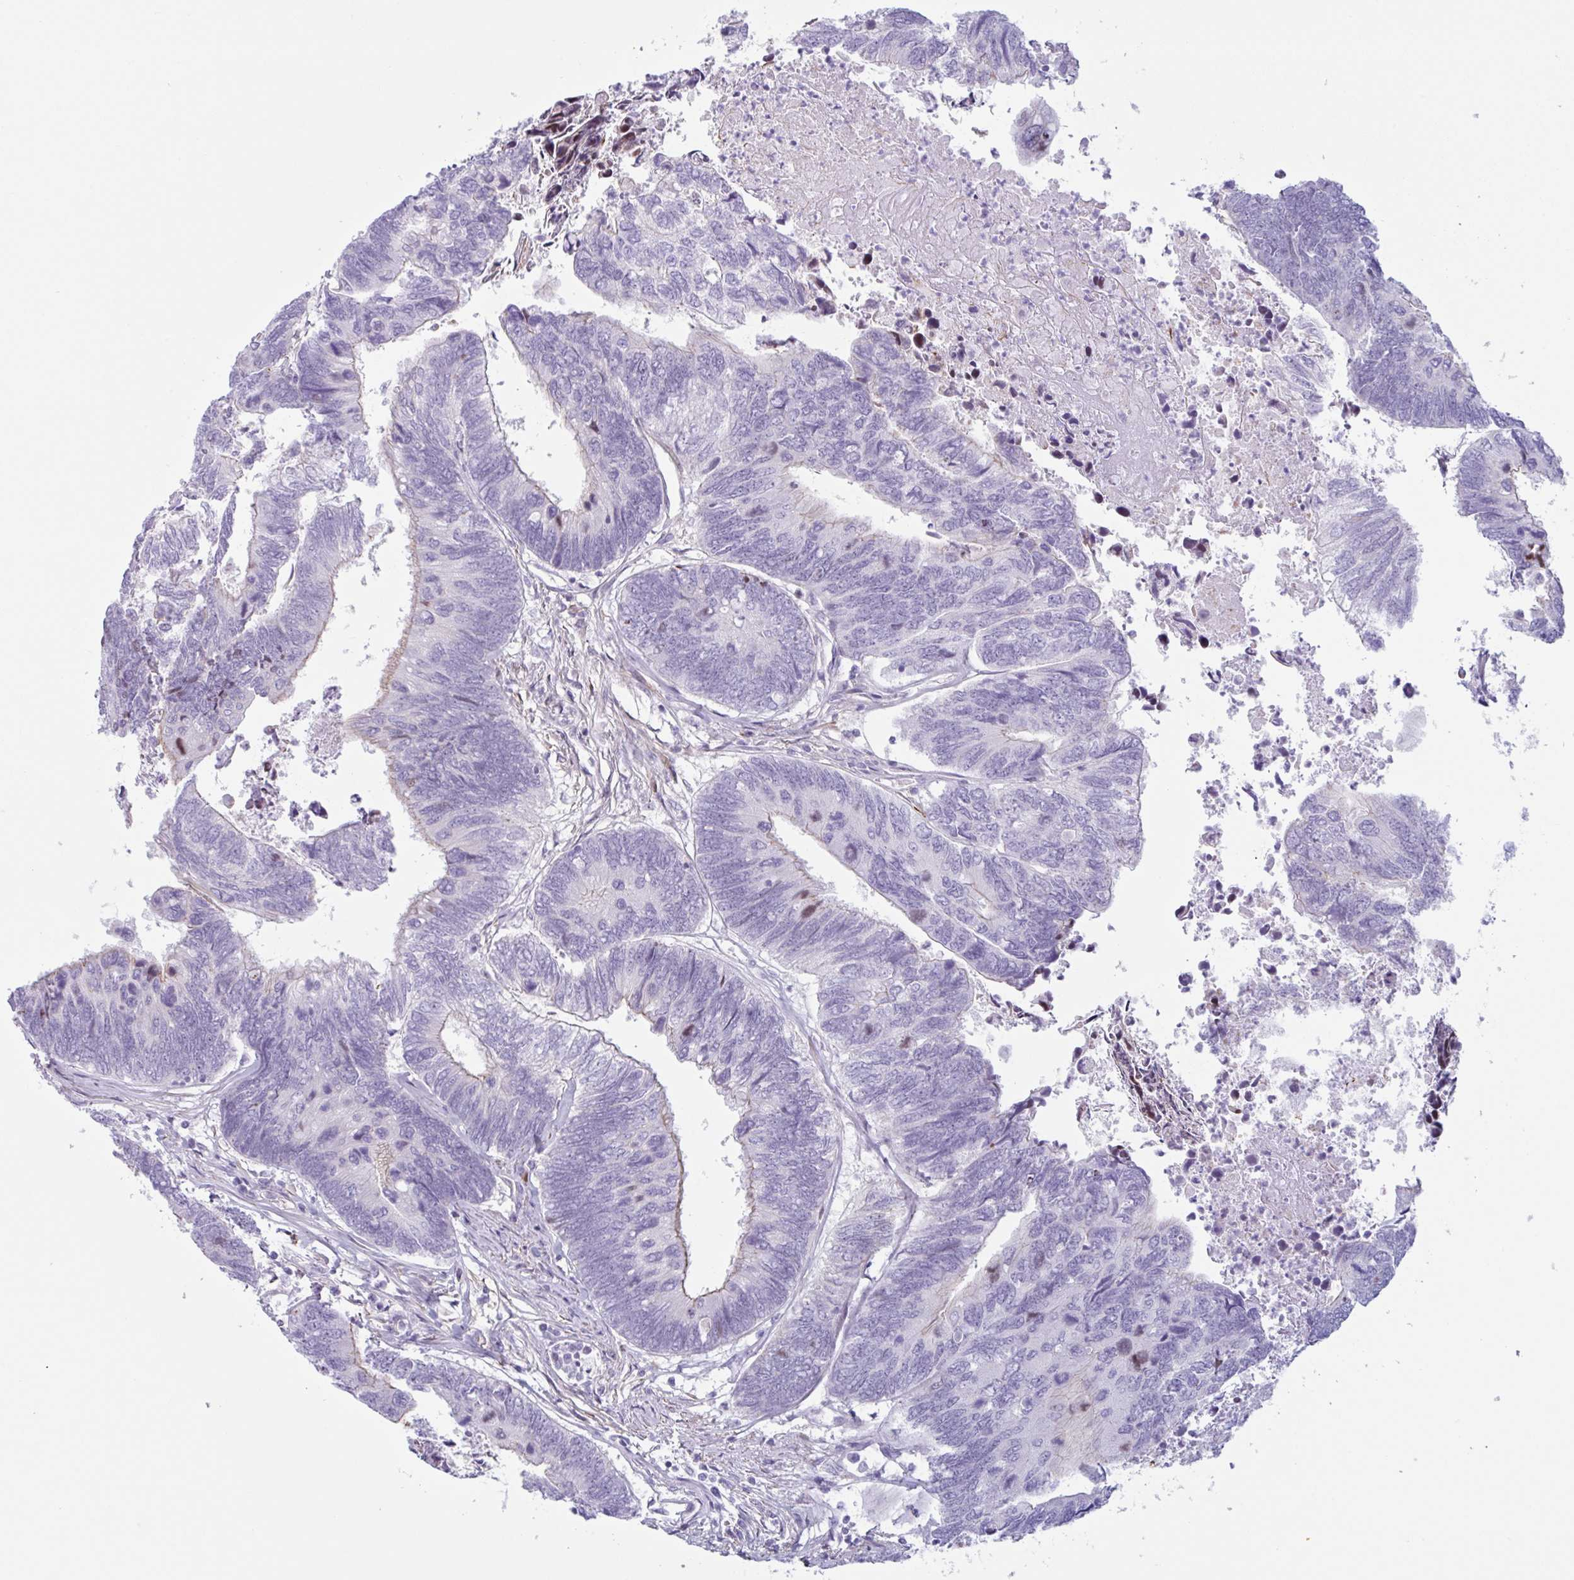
{"staining": {"intensity": "negative", "quantity": "none", "location": "none"}, "tissue": "colorectal cancer", "cell_type": "Tumor cells", "image_type": "cancer", "snomed": [{"axis": "morphology", "description": "Adenocarcinoma, NOS"}, {"axis": "topography", "description": "Colon"}], "caption": "The micrograph shows no staining of tumor cells in colorectal cancer (adenocarcinoma).", "gene": "MYH10", "patient": {"sex": "female", "age": 67}}